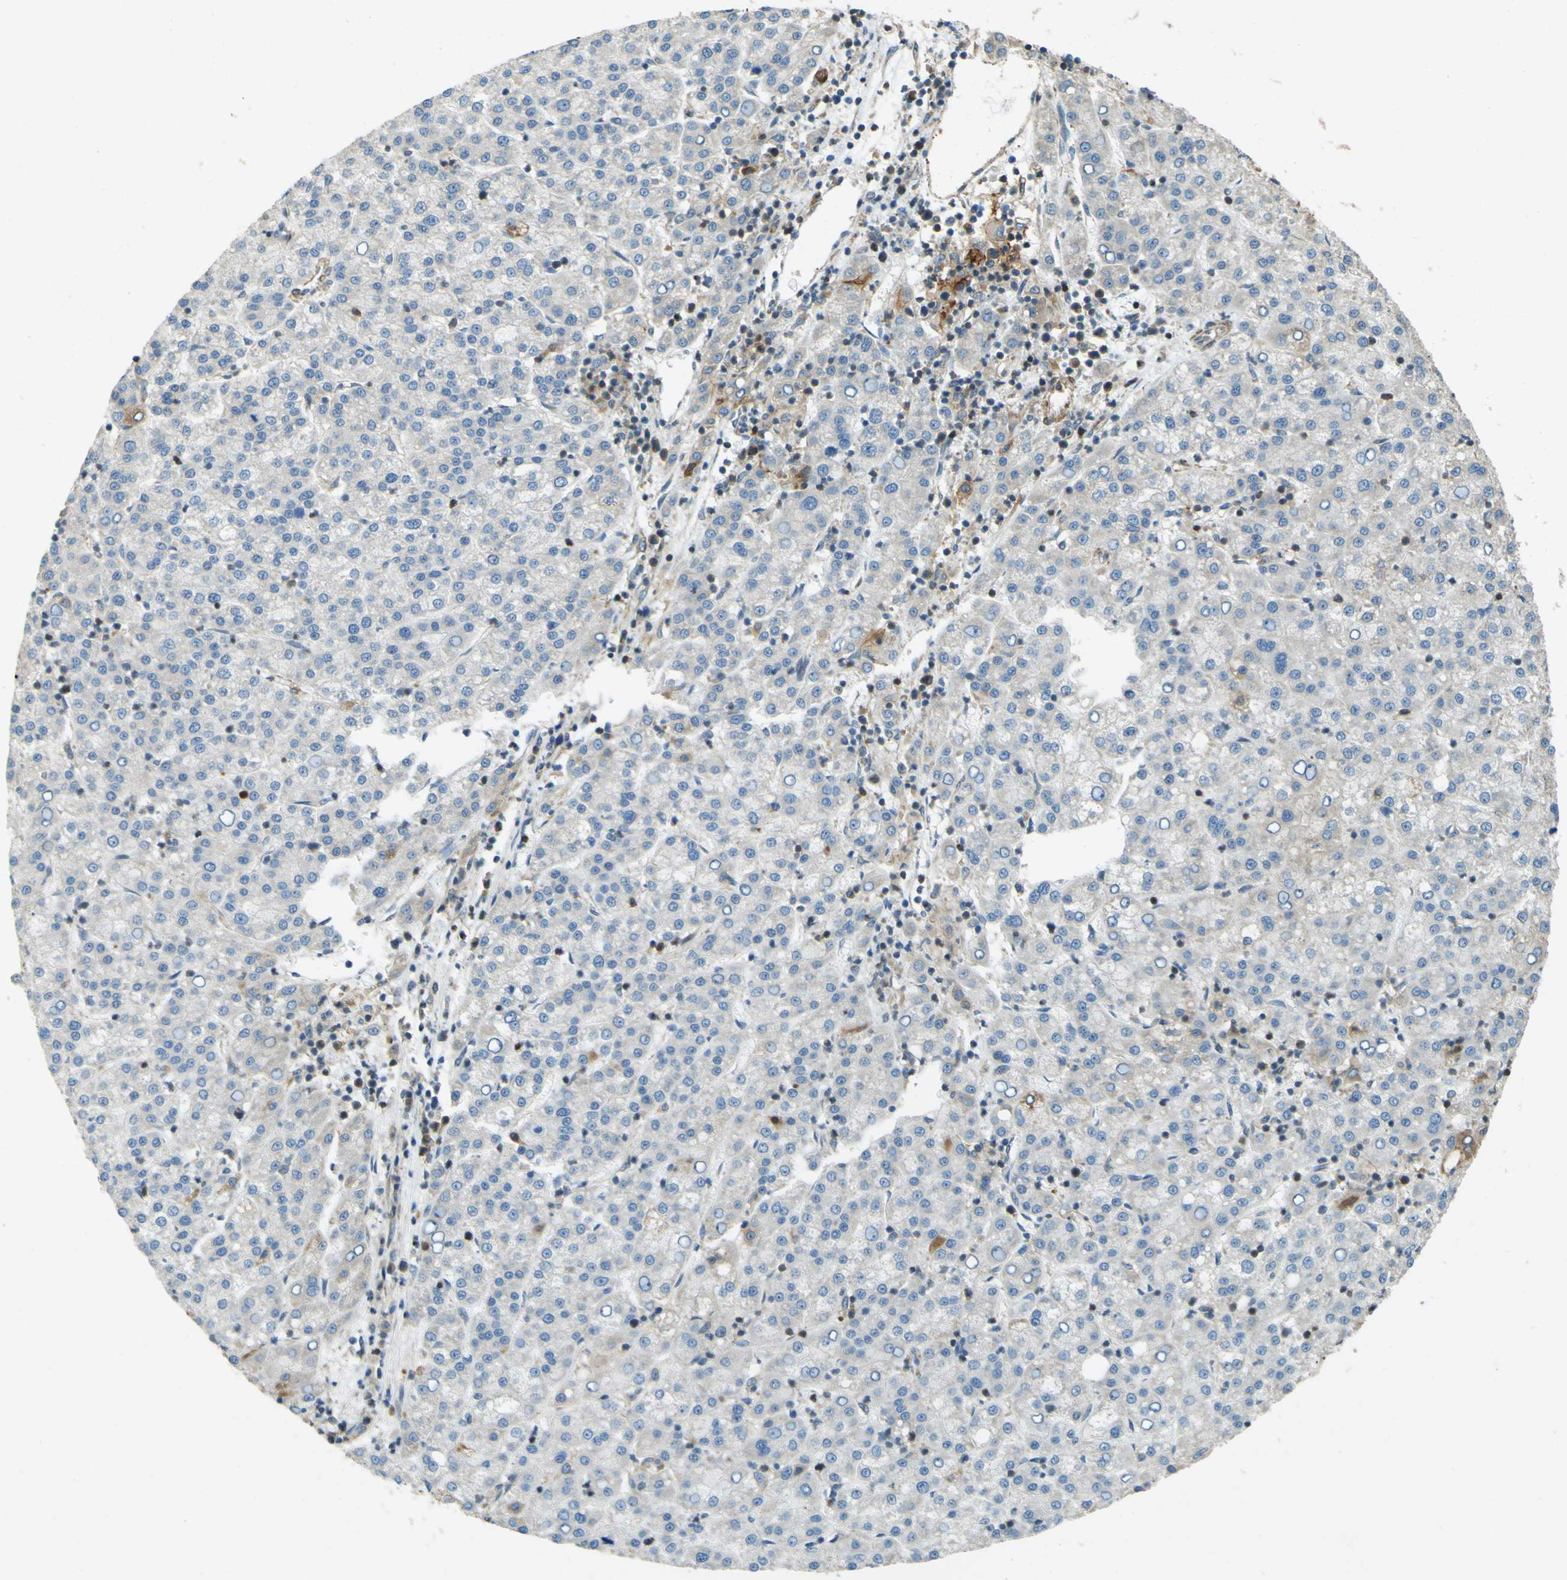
{"staining": {"intensity": "negative", "quantity": "none", "location": "none"}, "tissue": "liver cancer", "cell_type": "Tumor cells", "image_type": "cancer", "snomed": [{"axis": "morphology", "description": "Carcinoma, Hepatocellular, NOS"}, {"axis": "topography", "description": "Liver"}], "caption": "Immunohistochemistry (IHC) of human liver cancer shows no expression in tumor cells.", "gene": "LPCAT1", "patient": {"sex": "female", "age": 58}}